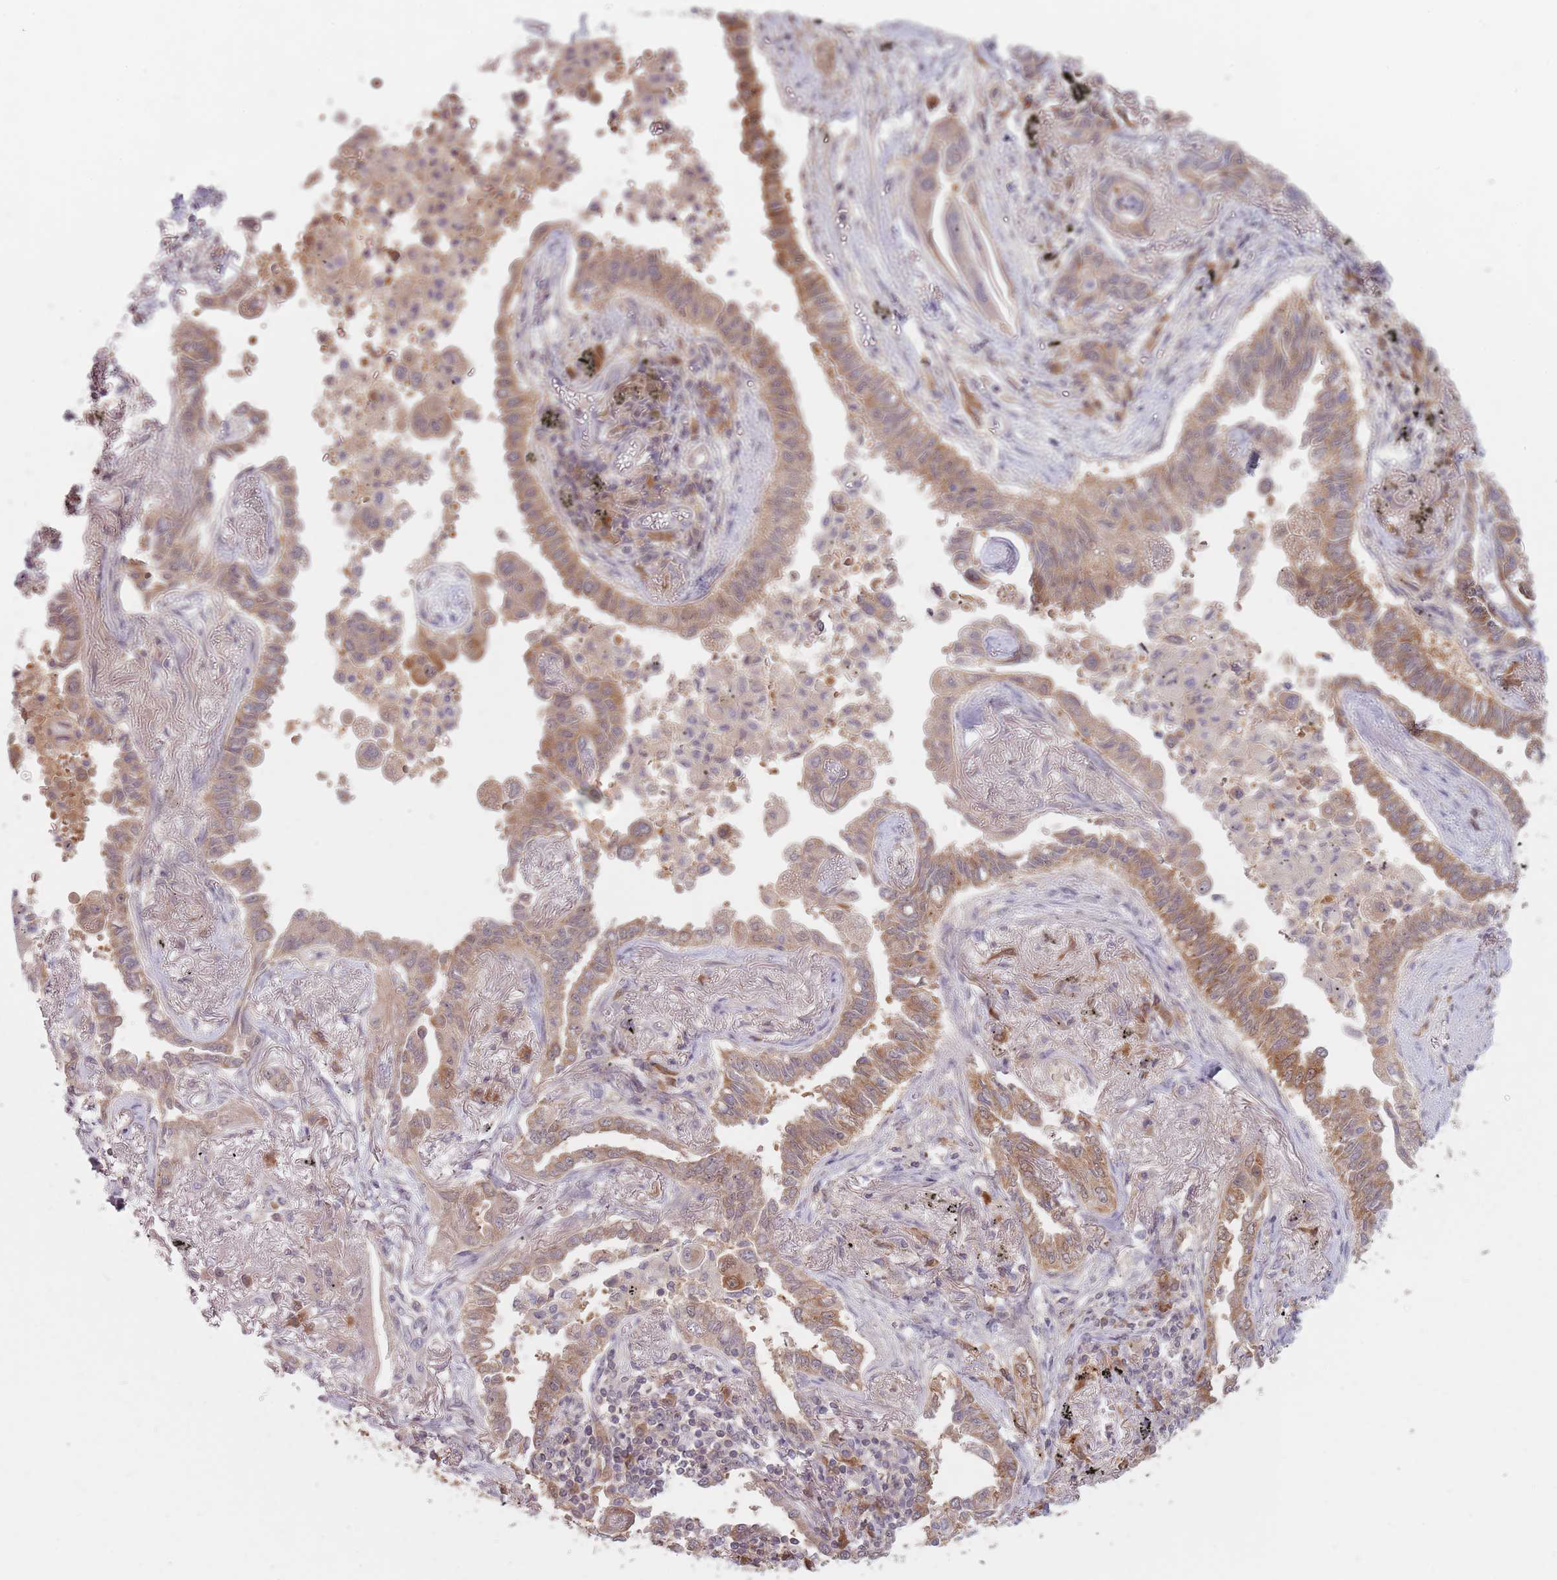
{"staining": {"intensity": "moderate", "quantity": ">75%", "location": "cytoplasmic/membranous"}, "tissue": "lung cancer", "cell_type": "Tumor cells", "image_type": "cancer", "snomed": [{"axis": "morphology", "description": "Adenocarcinoma, NOS"}, {"axis": "topography", "description": "Lung"}], "caption": "Human lung cancer stained for a protein (brown) demonstrates moderate cytoplasmic/membranous positive positivity in about >75% of tumor cells.", "gene": "NAXE", "patient": {"sex": "male", "age": 67}}